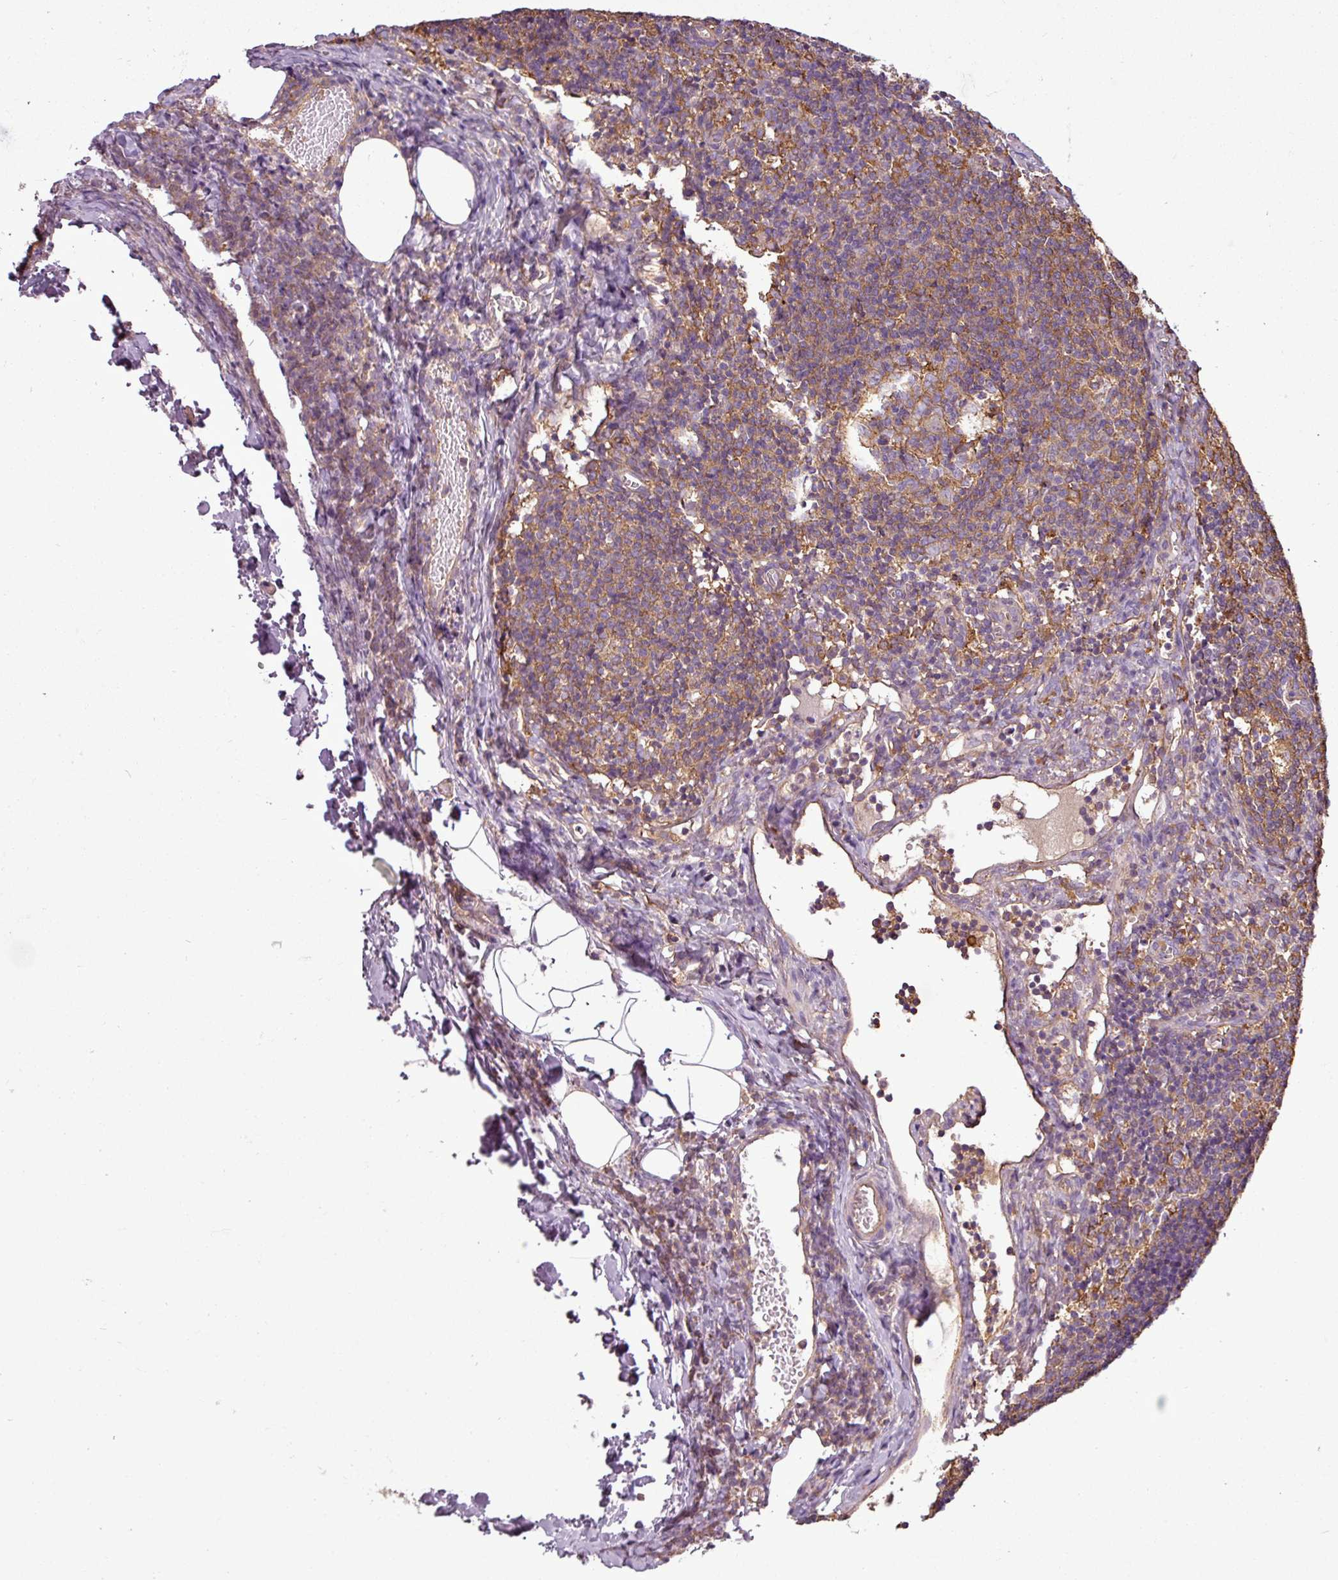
{"staining": {"intensity": "moderate", "quantity": ">75%", "location": "cytoplasmic/membranous"}, "tissue": "lymph node", "cell_type": "Germinal center cells", "image_type": "normal", "snomed": [{"axis": "morphology", "description": "Normal tissue, NOS"}, {"axis": "topography", "description": "Lymph node"}], "caption": "This histopathology image displays immunohistochemistry staining of normal lymph node, with medium moderate cytoplasmic/membranous staining in approximately >75% of germinal center cells.", "gene": "PACSIN2", "patient": {"sex": "female", "age": 37}}